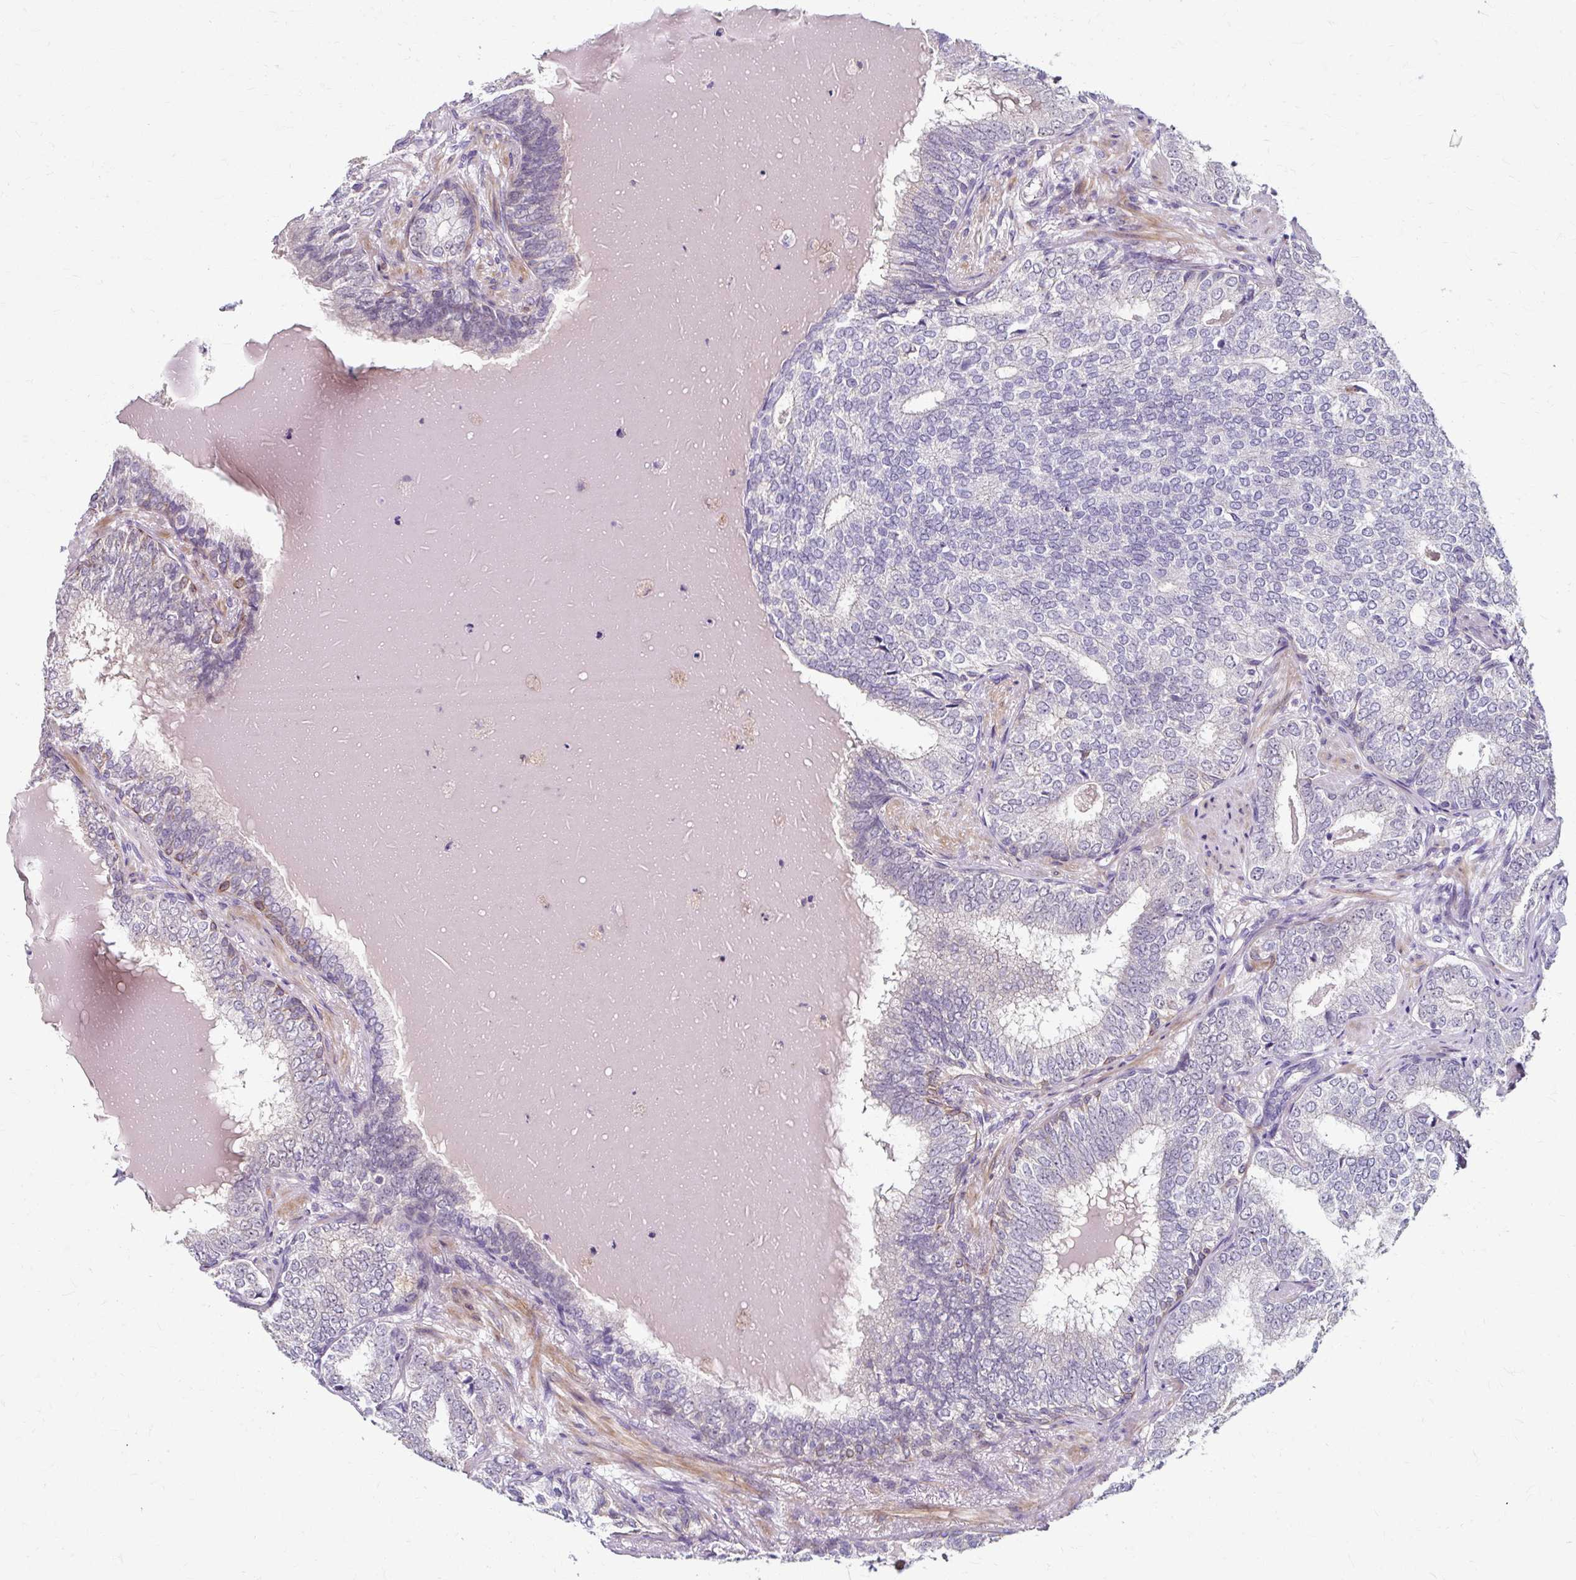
{"staining": {"intensity": "negative", "quantity": "none", "location": "none"}, "tissue": "prostate cancer", "cell_type": "Tumor cells", "image_type": "cancer", "snomed": [{"axis": "morphology", "description": "Adenocarcinoma, High grade"}, {"axis": "topography", "description": "Prostate"}], "caption": "Immunohistochemical staining of prostate cancer exhibits no significant expression in tumor cells.", "gene": "ZNF555", "patient": {"sex": "male", "age": 72}}